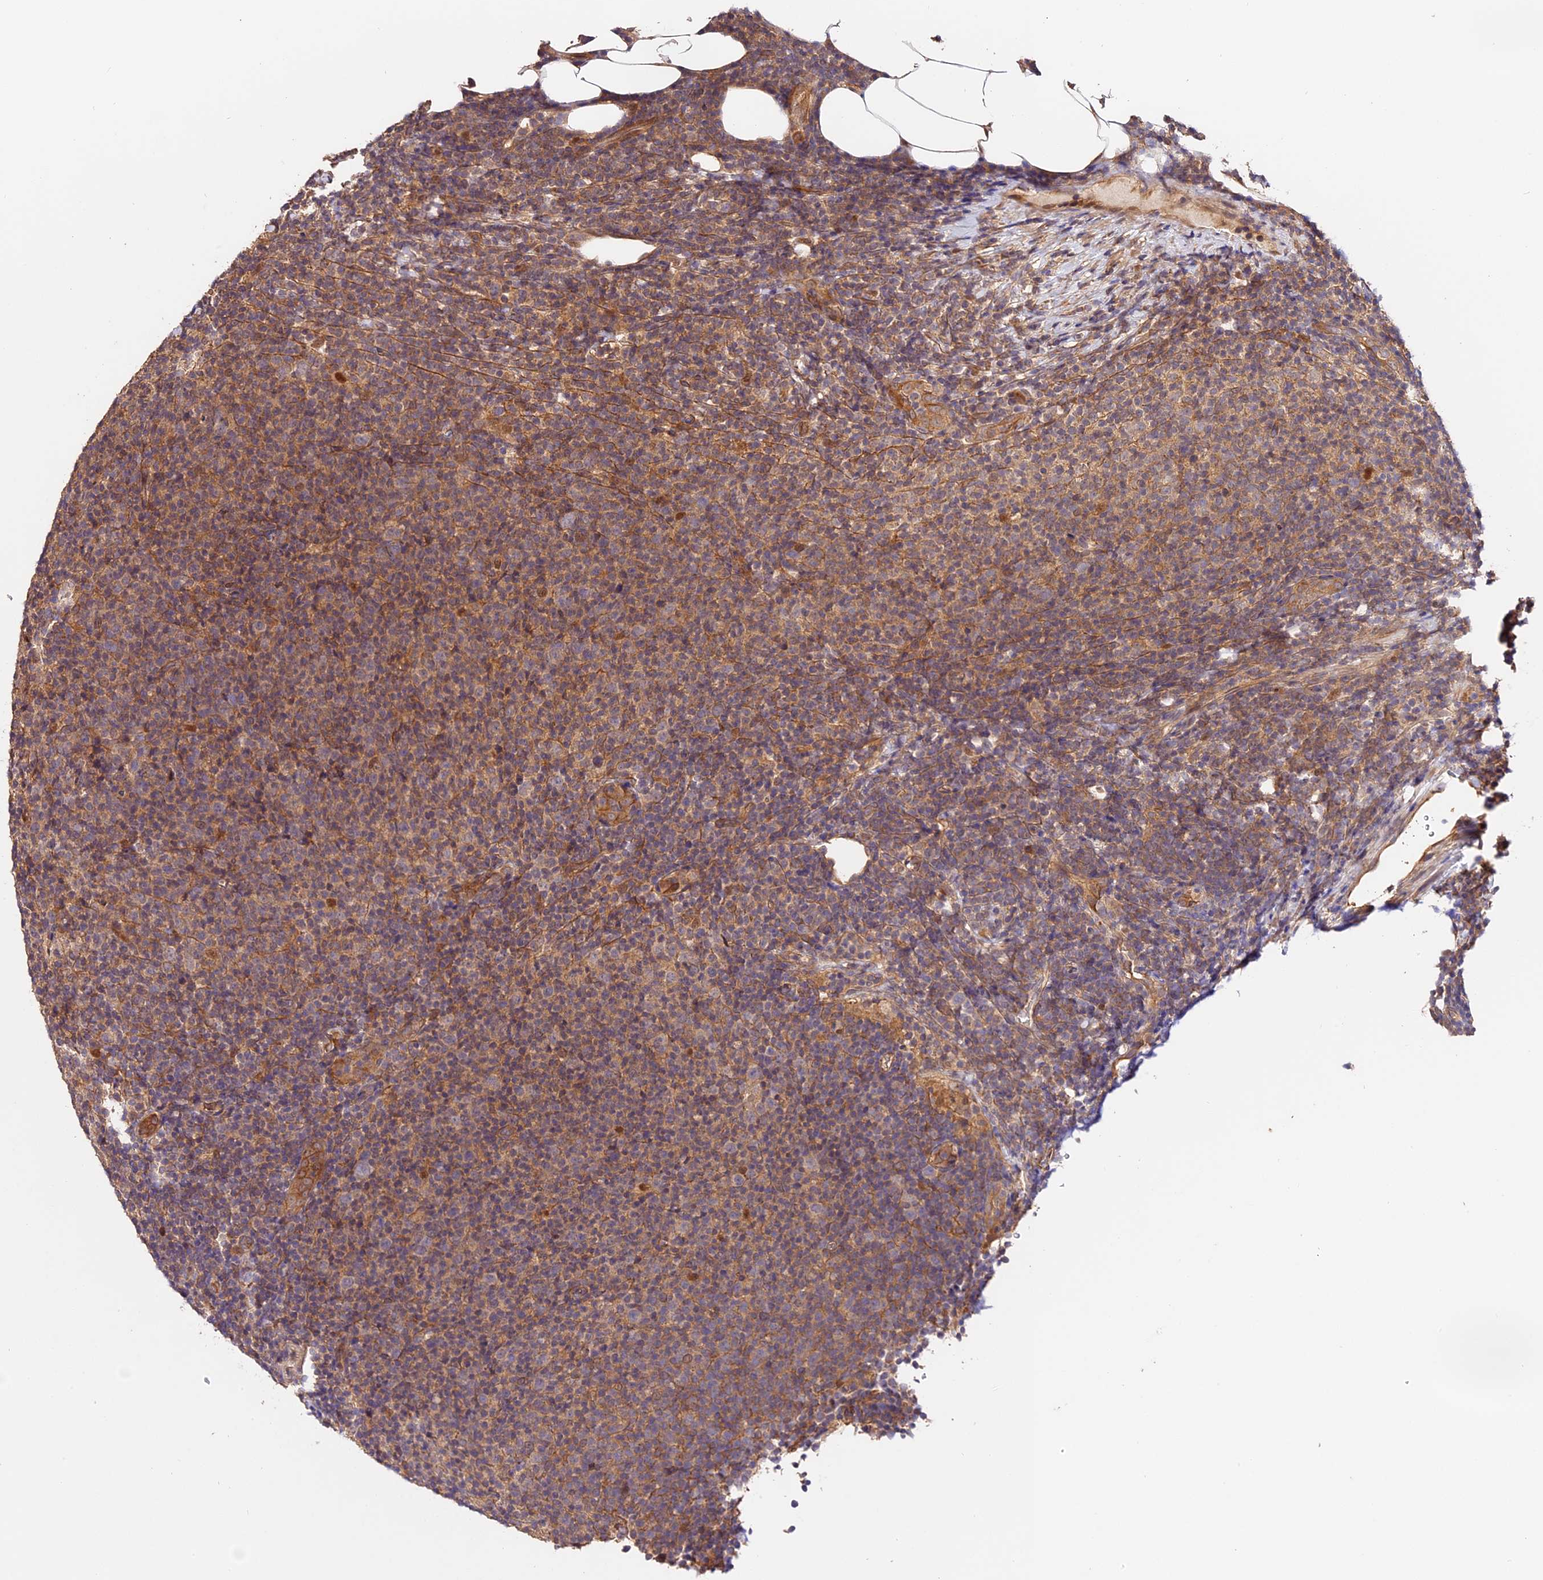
{"staining": {"intensity": "weak", "quantity": ">75%", "location": "cytoplasmic/membranous"}, "tissue": "lymphoma", "cell_type": "Tumor cells", "image_type": "cancer", "snomed": [{"axis": "morphology", "description": "Malignant lymphoma, non-Hodgkin's type, Low grade"}, {"axis": "topography", "description": "Lymph node"}], "caption": "This is a histology image of IHC staining of lymphoma, which shows weak staining in the cytoplasmic/membranous of tumor cells.", "gene": "CES3", "patient": {"sex": "male", "age": 66}}